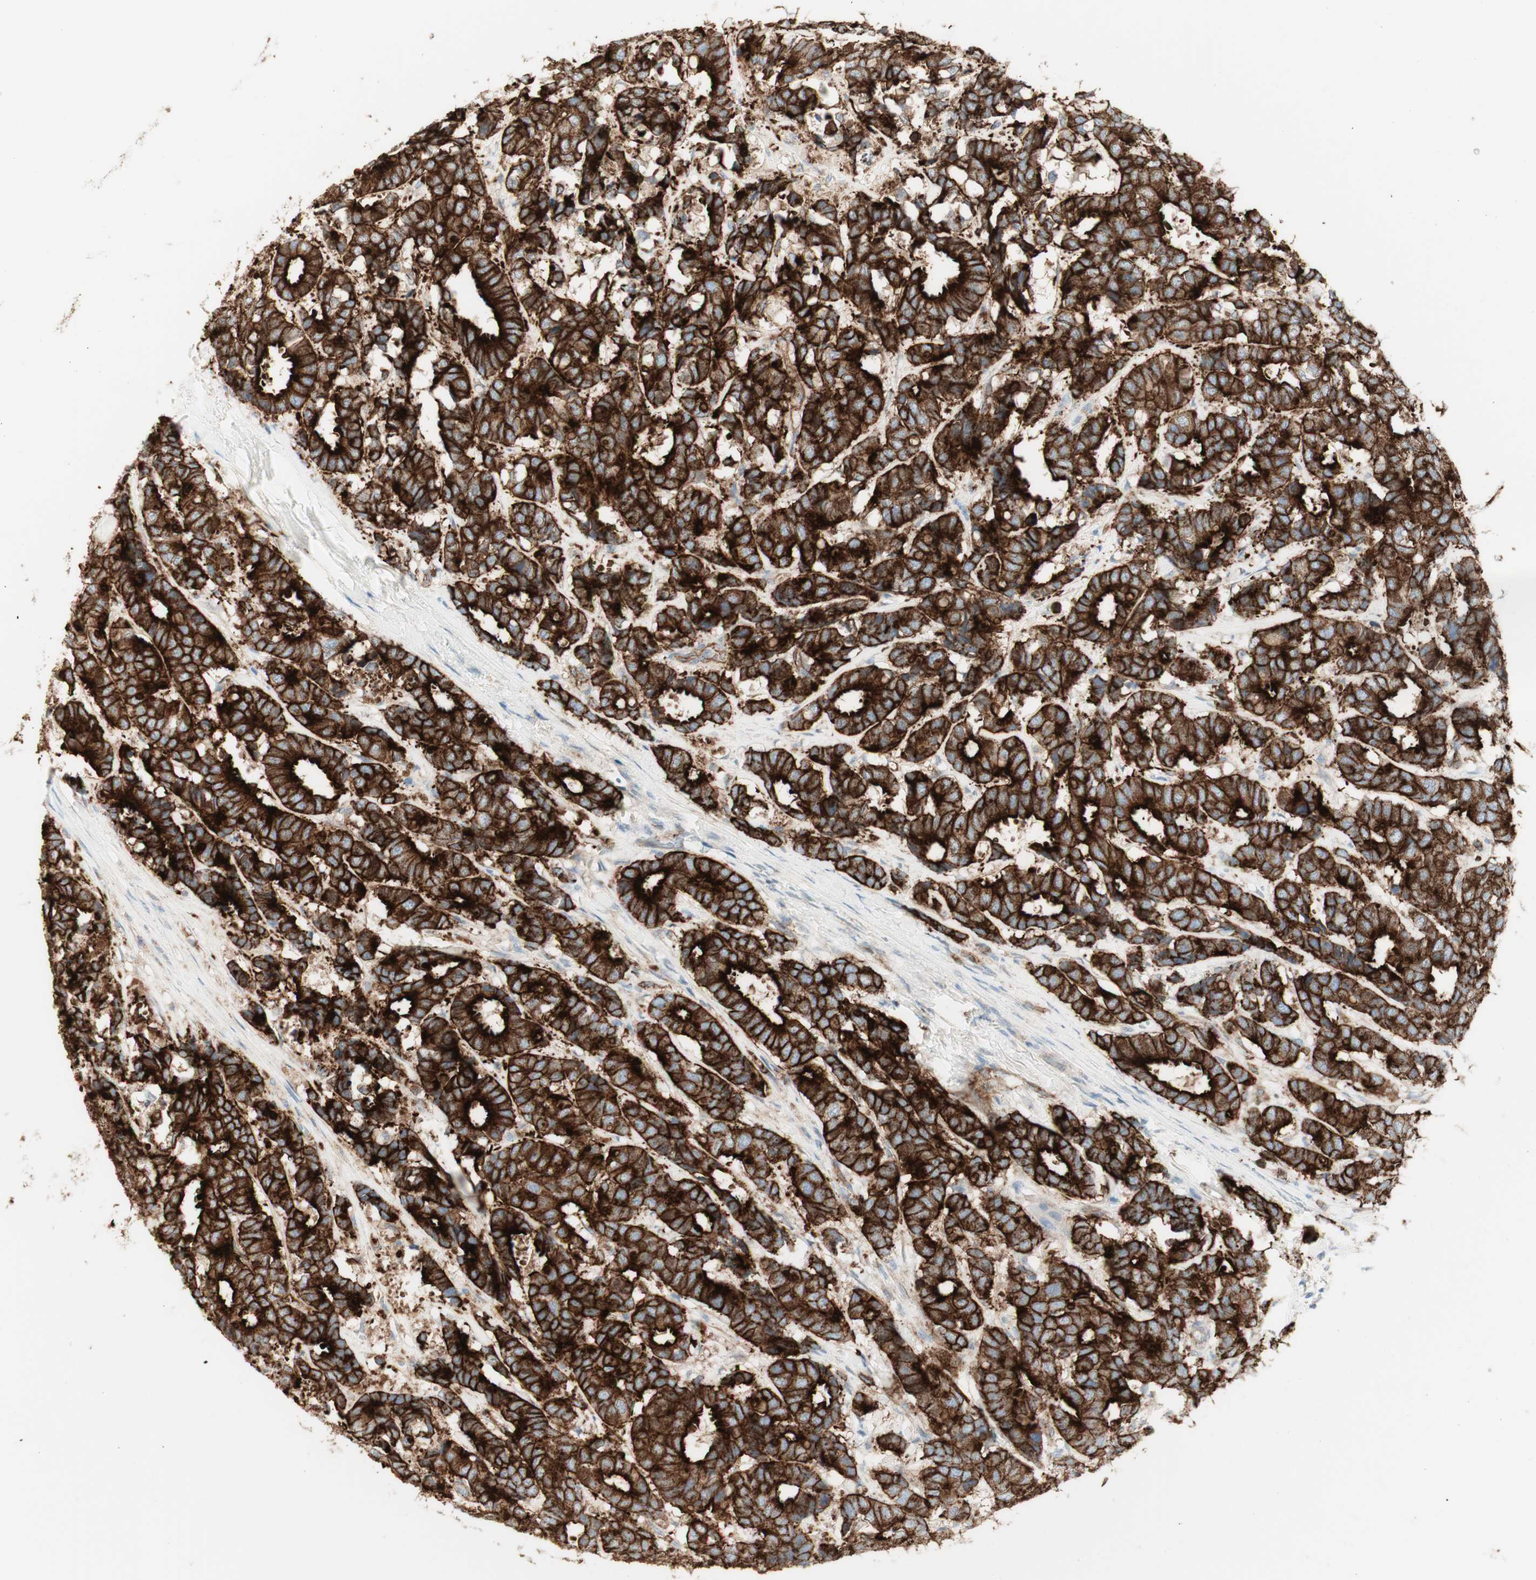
{"staining": {"intensity": "strong", "quantity": ">75%", "location": "cytoplasmic/membranous"}, "tissue": "breast cancer", "cell_type": "Tumor cells", "image_type": "cancer", "snomed": [{"axis": "morphology", "description": "Duct carcinoma"}, {"axis": "topography", "description": "Breast"}], "caption": "Brown immunohistochemical staining in human breast infiltrating ductal carcinoma exhibits strong cytoplasmic/membranous staining in approximately >75% of tumor cells. (IHC, brightfield microscopy, high magnification).", "gene": "MYO6", "patient": {"sex": "female", "age": 87}}